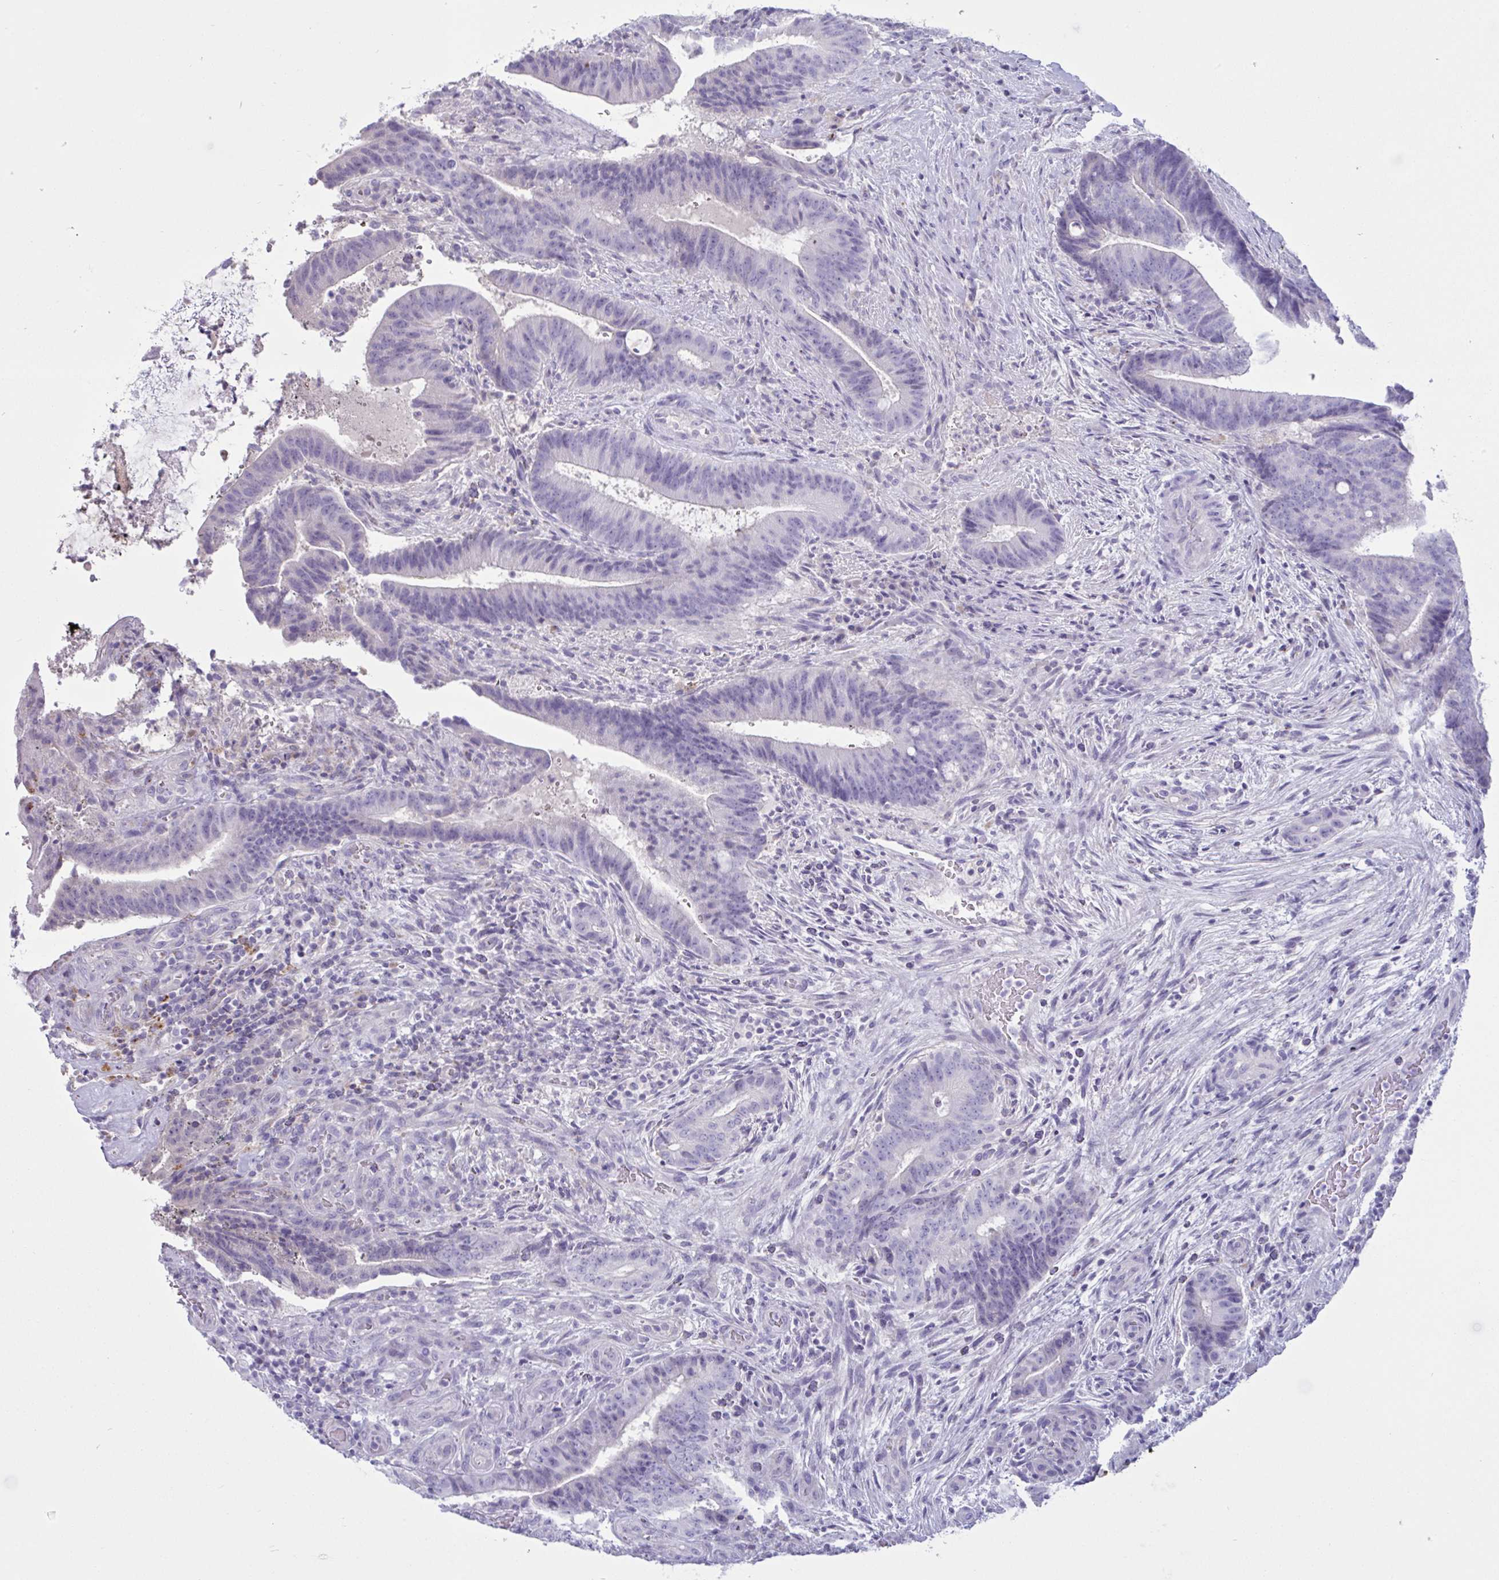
{"staining": {"intensity": "negative", "quantity": "none", "location": "none"}, "tissue": "colorectal cancer", "cell_type": "Tumor cells", "image_type": "cancer", "snomed": [{"axis": "morphology", "description": "Adenocarcinoma, NOS"}, {"axis": "topography", "description": "Colon"}], "caption": "Immunohistochemistry (IHC) image of neoplastic tissue: colorectal cancer stained with DAB demonstrates no significant protein staining in tumor cells.", "gene": "XCL1", "patient": {"sex": "female", "age": 43}}